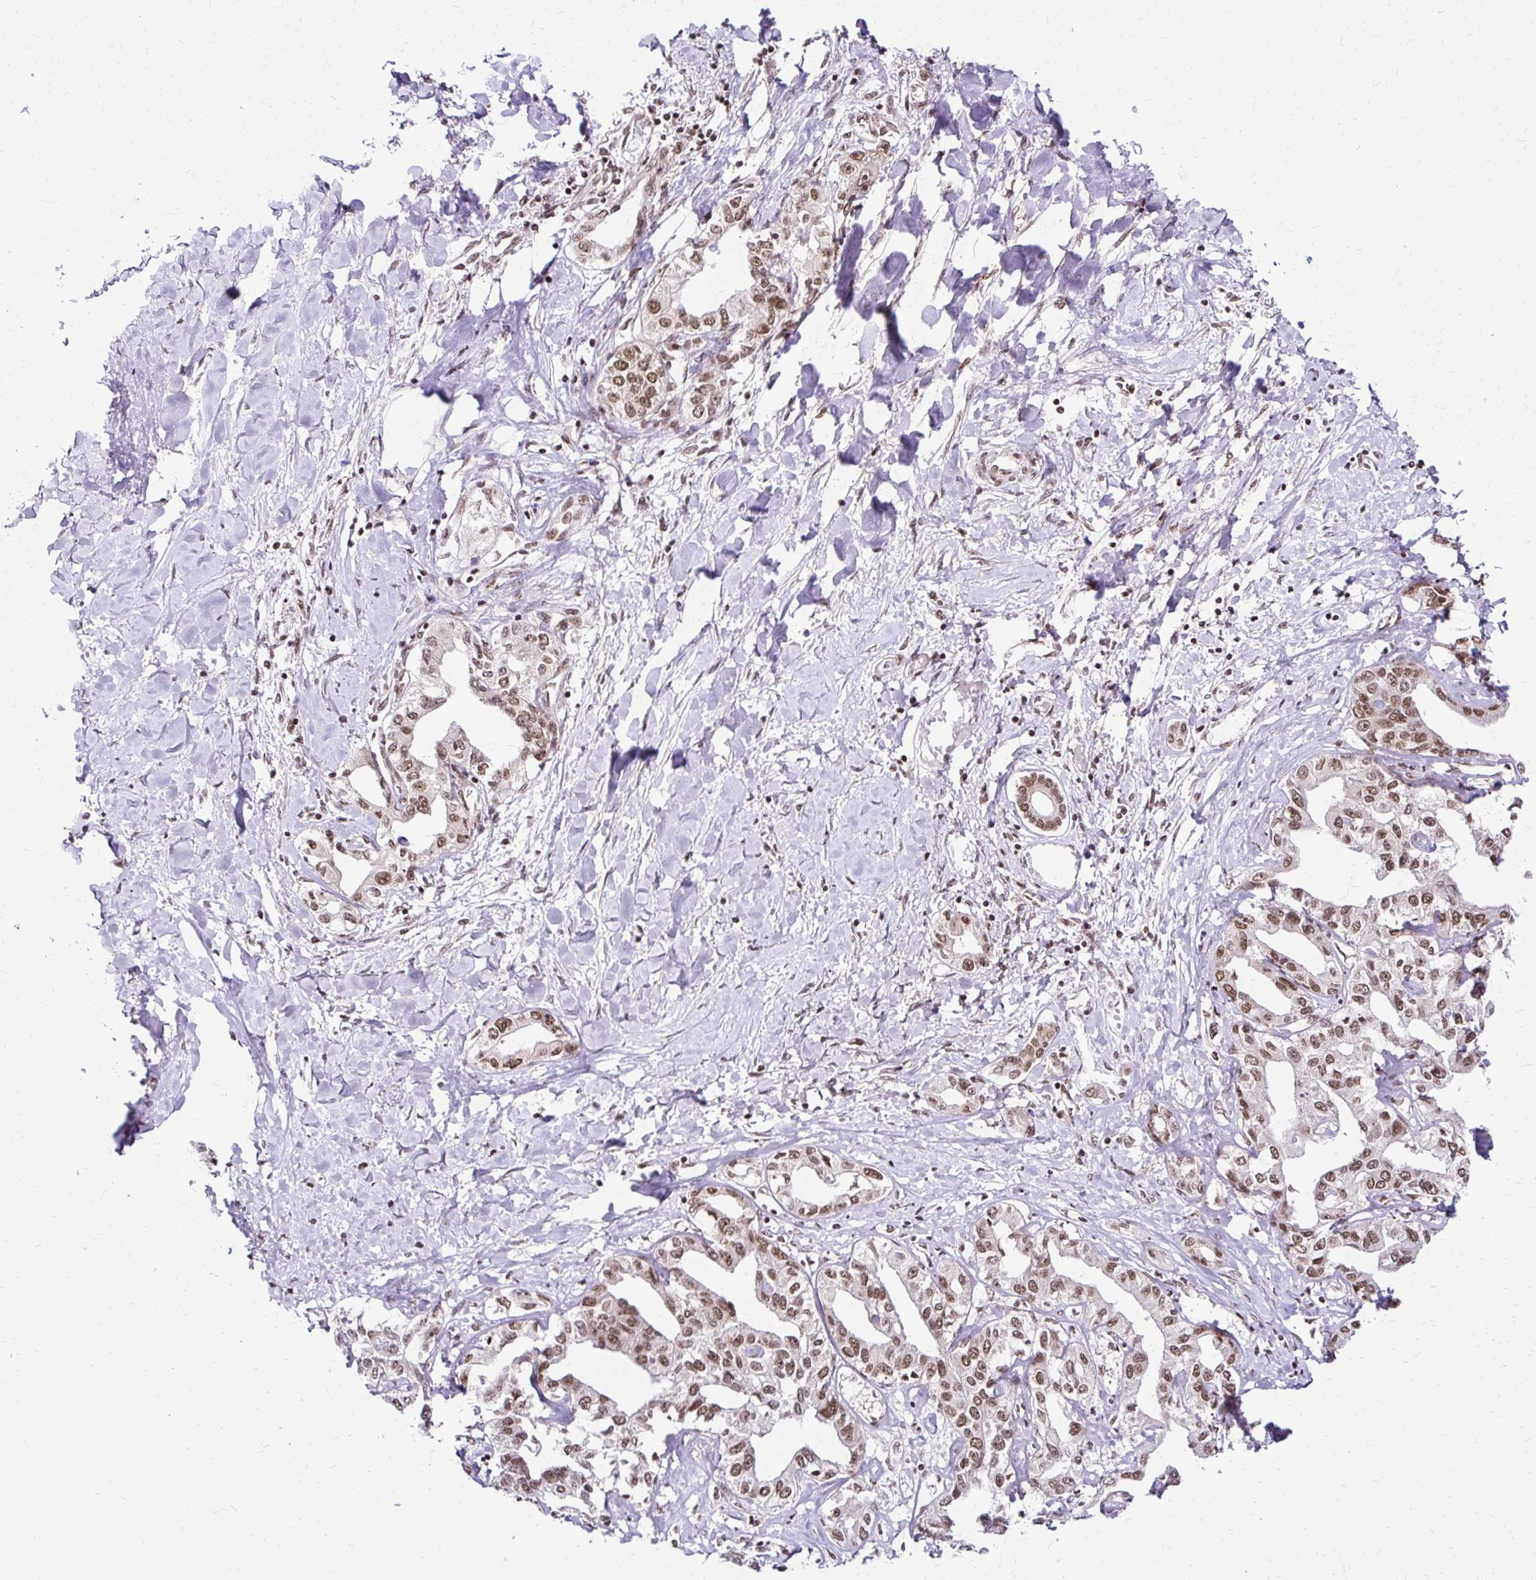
{"staining": {"intensity": "moderate", "quantity": ">75%", "location": "nuclear"}, "tissue": "liver cancer", "cell_type": "Tumor cells", "image_type": "cancer", "snomed": [{"axis": "morphology", "description": "Cholangiocarcinoma"}, {"axis": "topography", "description": "Liver"}], "caption": "Liver cholangiocarcinoma stained with immunohistochemistry demonstrates moderate nuclear positivity in about >75% of tumor cells. The protein of interest is stained brown, and the nuclei are stained in blue (DAB (3,3'-diaminobenzidine) IHC with brightfield microscopy, high magnification).", "gene": "GLYR1", "patient": {"sex": "male", "age": 59}}